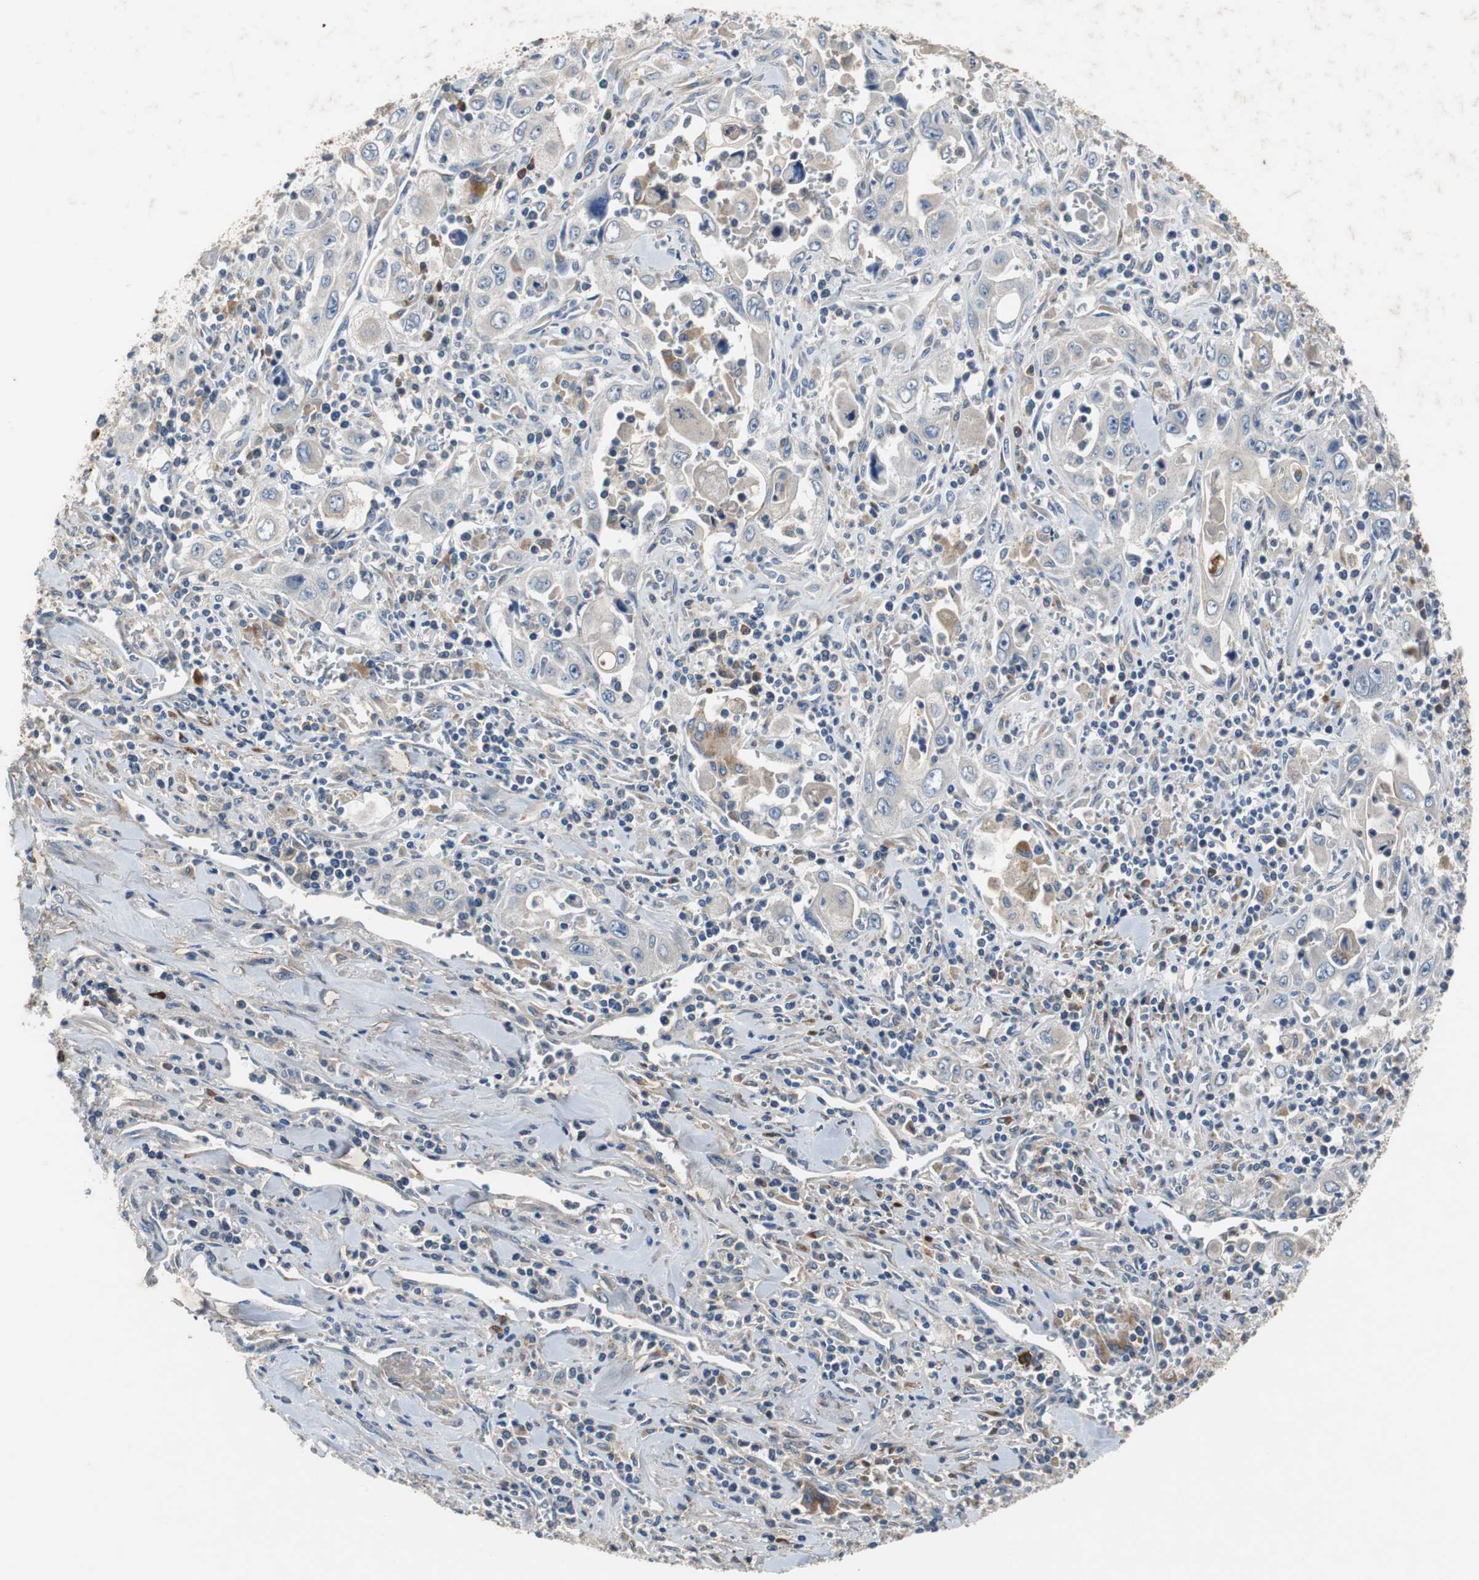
{"staining": {"intensity": "weak", "quantity": "<25%", "location": "cytoplasmic/membranous"}, "tissue": "pancreatic cancer", "cell_type": "Tumor cells", "image_type": "cancer", "snomed": [{"axis": "morphology", "description": "Adenocarcinoma, NOS"}, {"axis": "topography", "description": "Pancreas"}], "caption": "Tumor cells show no significant protein staining in pancreatic cancer.", "gene": "SORT1", "patient": {"sex": "male", "age": 70}}